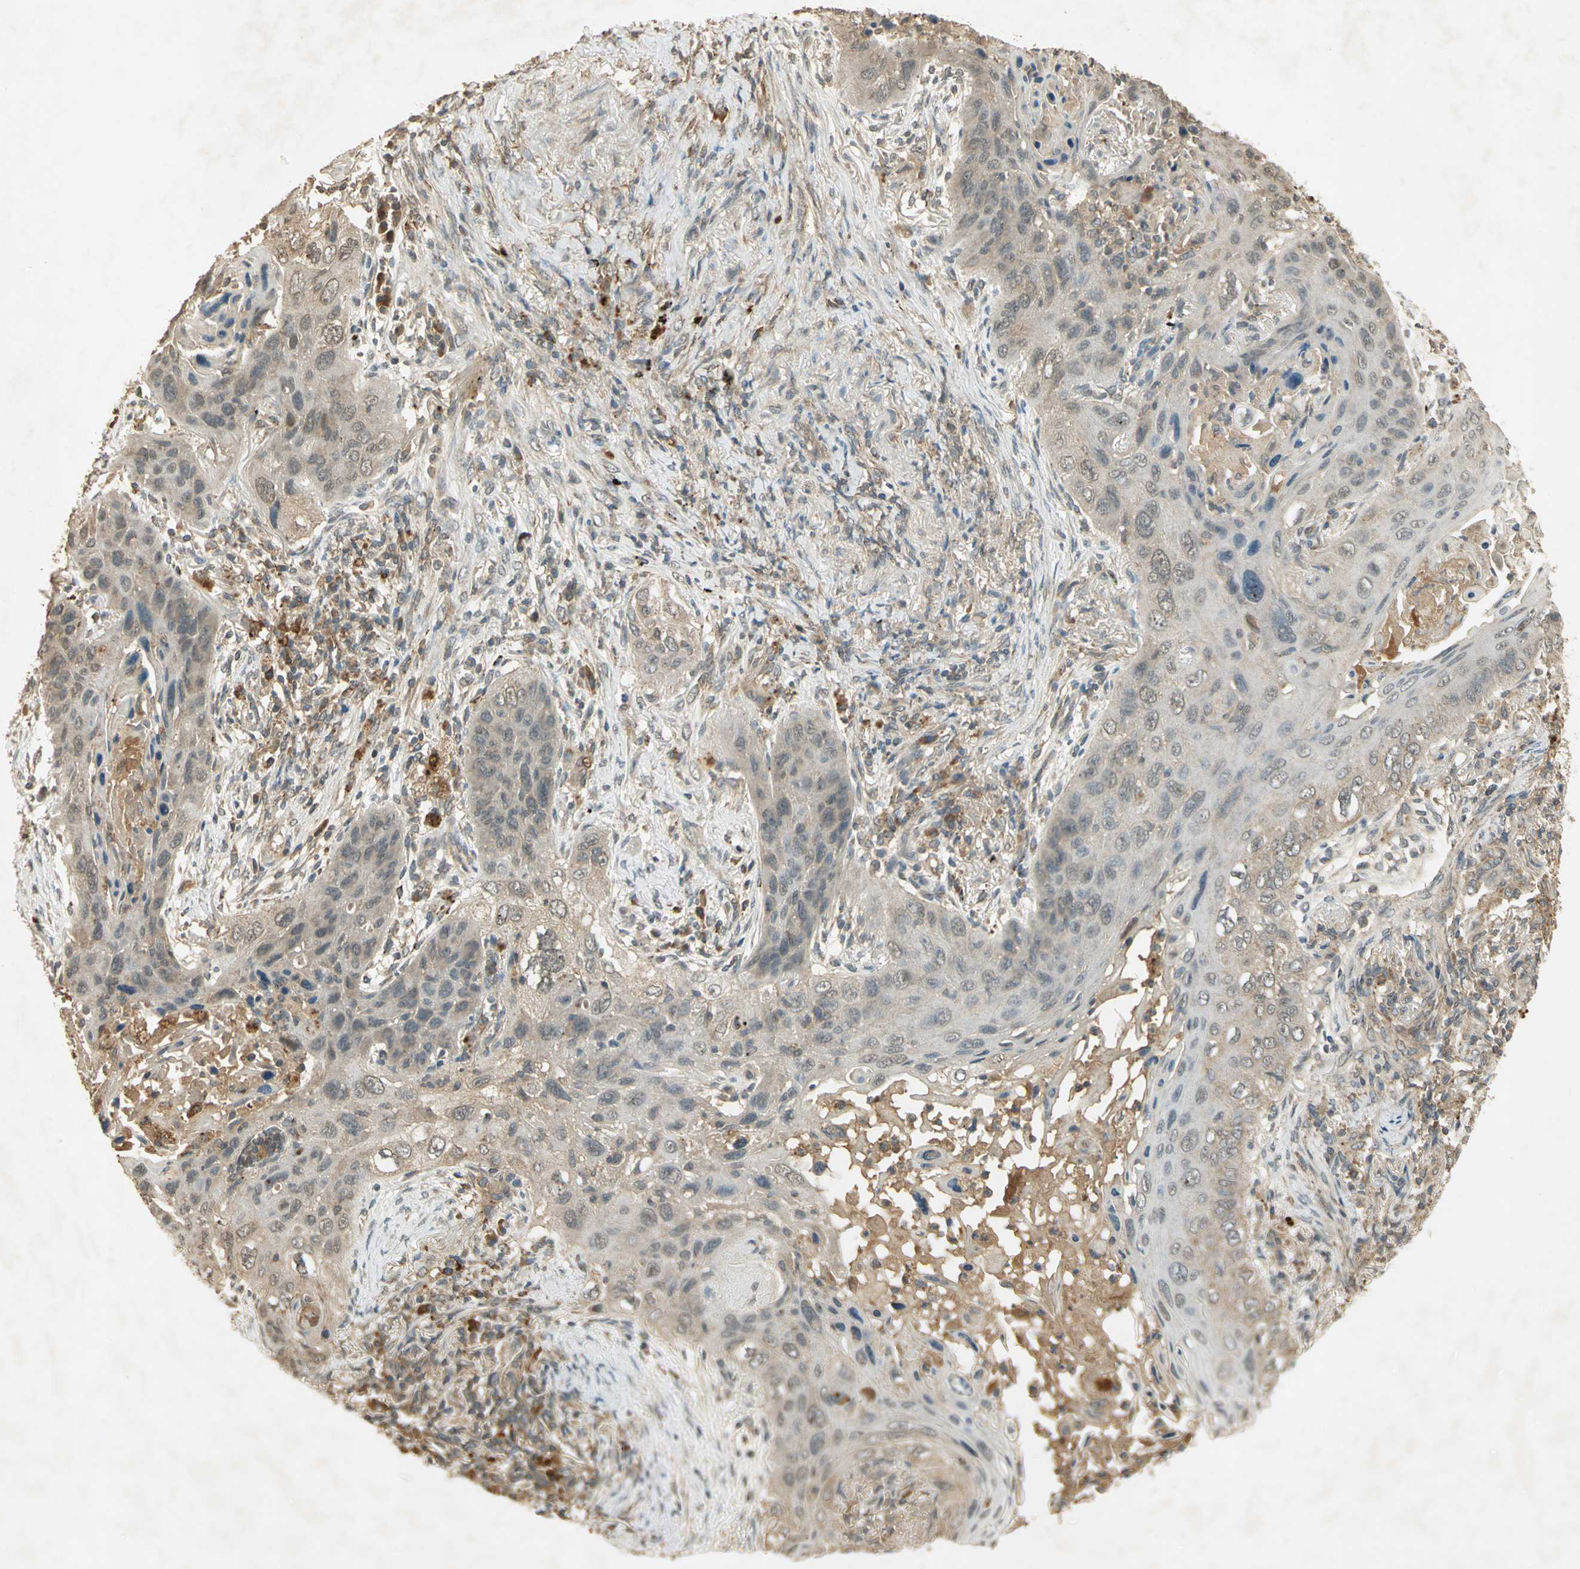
{"staining": {"intensity": "weak", "quantity": ">75%", "location": "cytoplasmic/membranous"}, "tissue": "lung cancer", "cell_type": "Tumor cells", "image_type": "cancer", "snomed": [{"axis": "morphology", "description": "Squamous cell carcinoma, NOS"}, {"axis": "topography", "description": "Lung"}], "caption": "An image showing weak cytoplasmic/membranous positivity in about >75% of tumor cells in squamous cell carcinoma (lung), as visualized by brown immunohistochemical staining.", "gene": "KEAP1", "patient": {"sex": "female", "age": 67}}